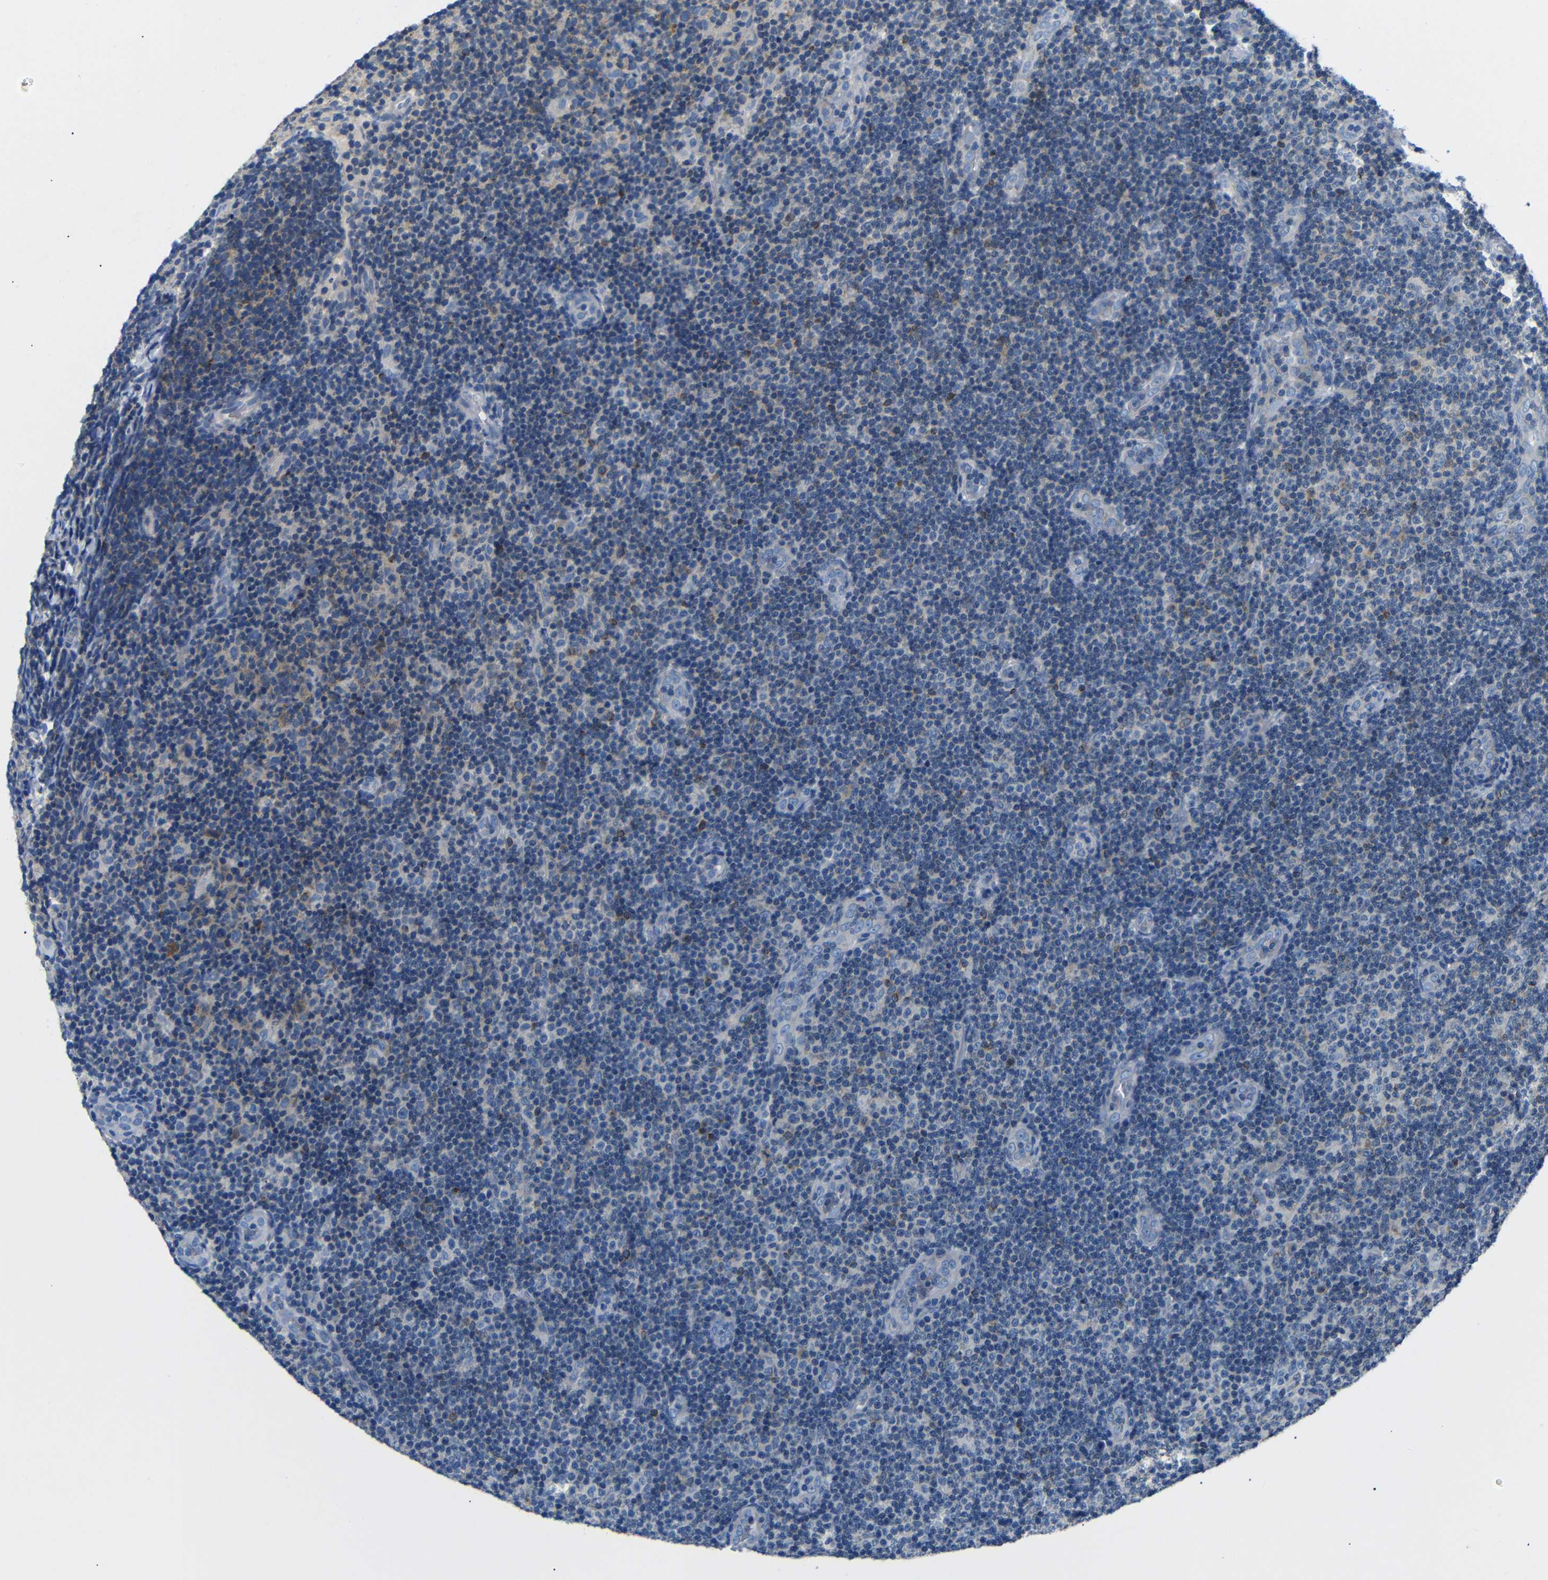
{"staining": {"intensity": "weak", "quantity": "<25%", "location": "cytoplasmic/membranous"}, "tissue": "lymphoma", "cell_type": "Tumor cells", "image_type": "cancer", "snomed": [{"axis": "morphology", "description": "Malignant lymphoma, non-Hodgkin's type, Low grade"}, {"axis": "topography", "description": "Lymph node"}], "caption": "High power microscopy micrograph of an immunohistochemistry (IHC) micrograph of low-grade malignant lymphoma, non-Hodgkin's type, revealing no significant staining in tumor cells.", "gene": "DCP1A", "patient": {"sex": "male", "age": 83}}